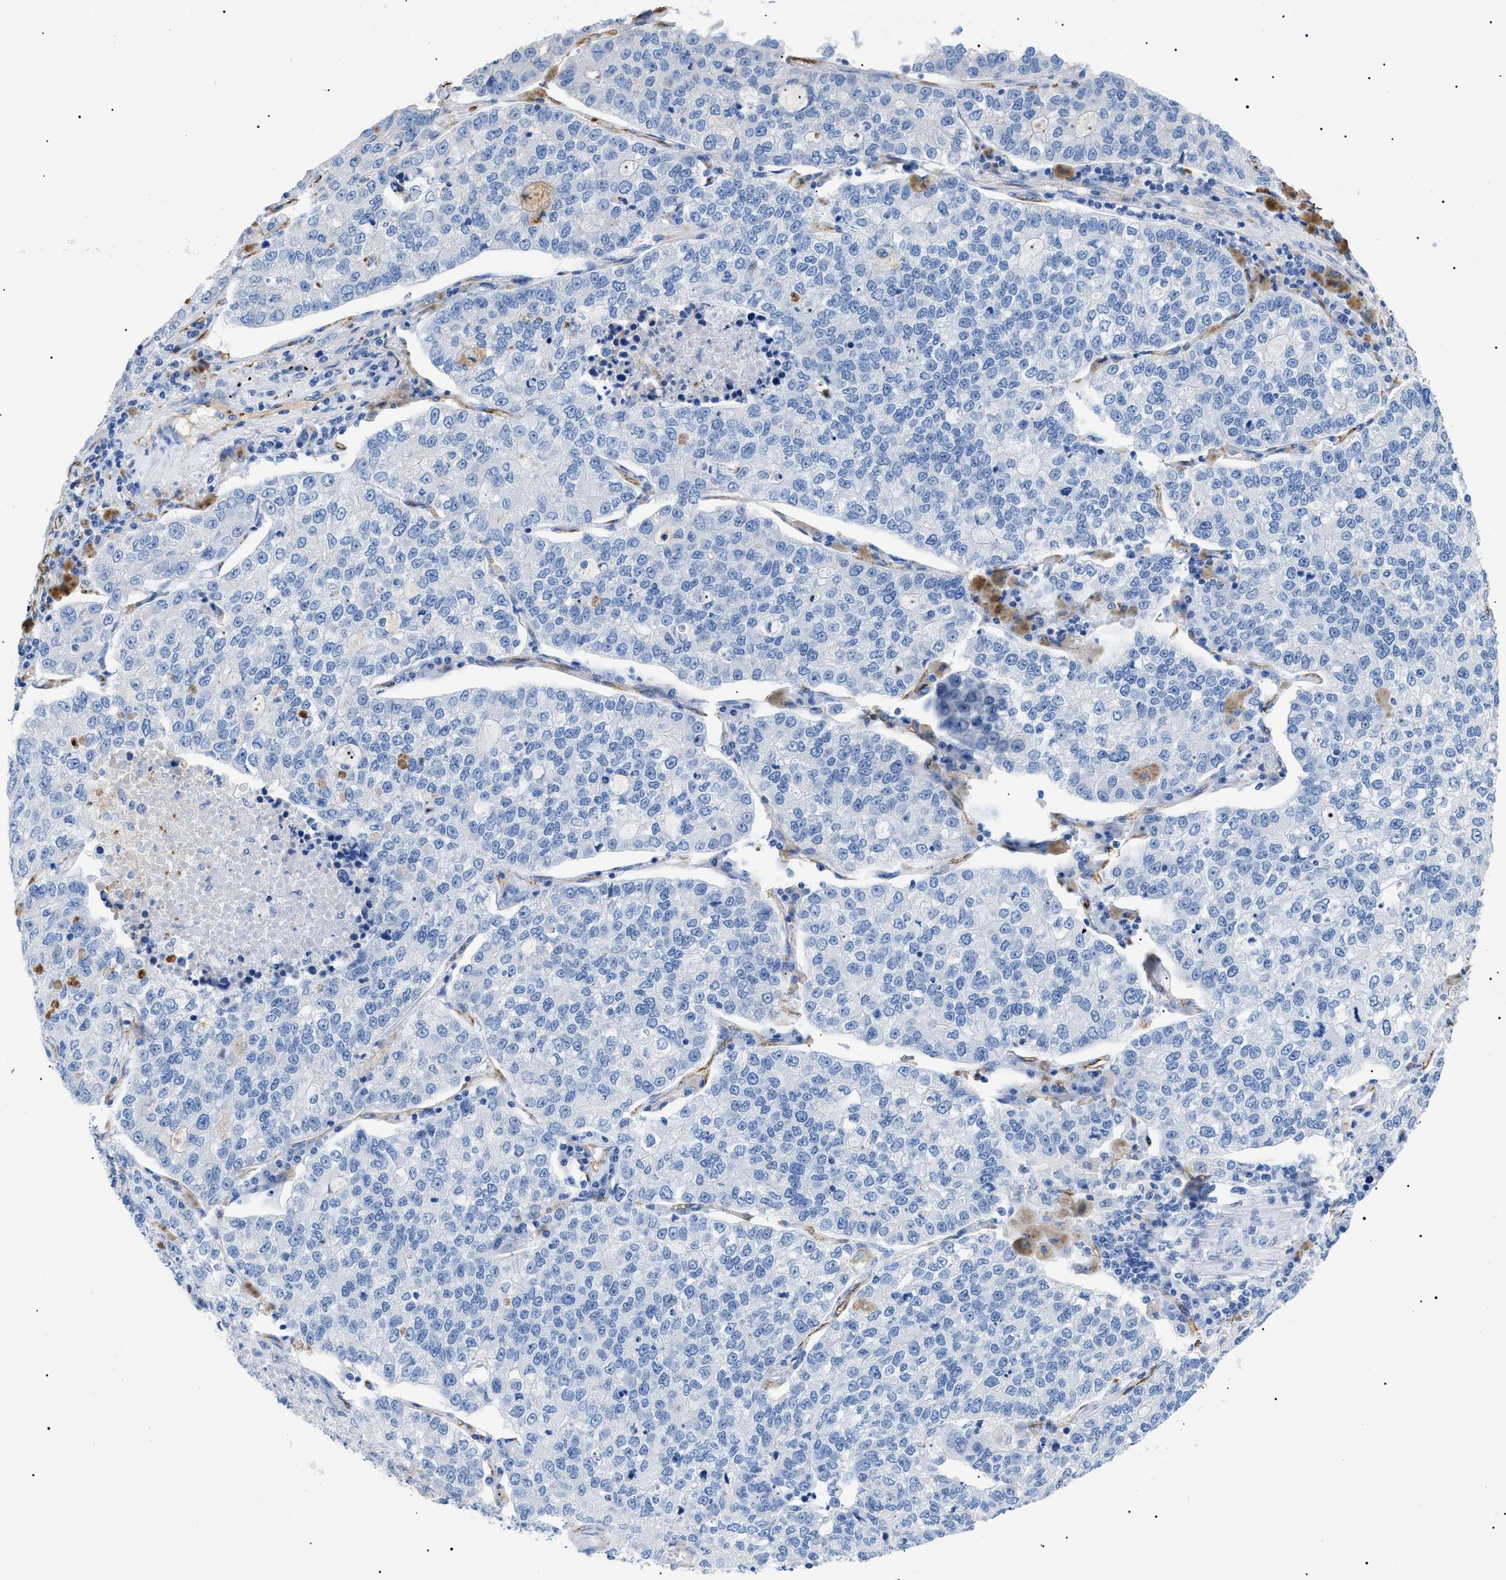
{"staining": {"intensity": "negative", "quantity": "none", "location": "none"}, "tissue": "lung cancer", "cell_type": "Tumor cells", "image_type": "cancer", "snomed": [{"axis": "morphology", "description": "Adenocarcinoma, NOS"}, {"axis": "topography", "description": "Lung"}], "caption": "DAB immunohistochemical staining of adenocarcinoma (lung) shows no significant staining in tumor cells. Nuclei are stained in blue.", "gene": "PODXL", "patient": {"sex": "male", "age": 49}}